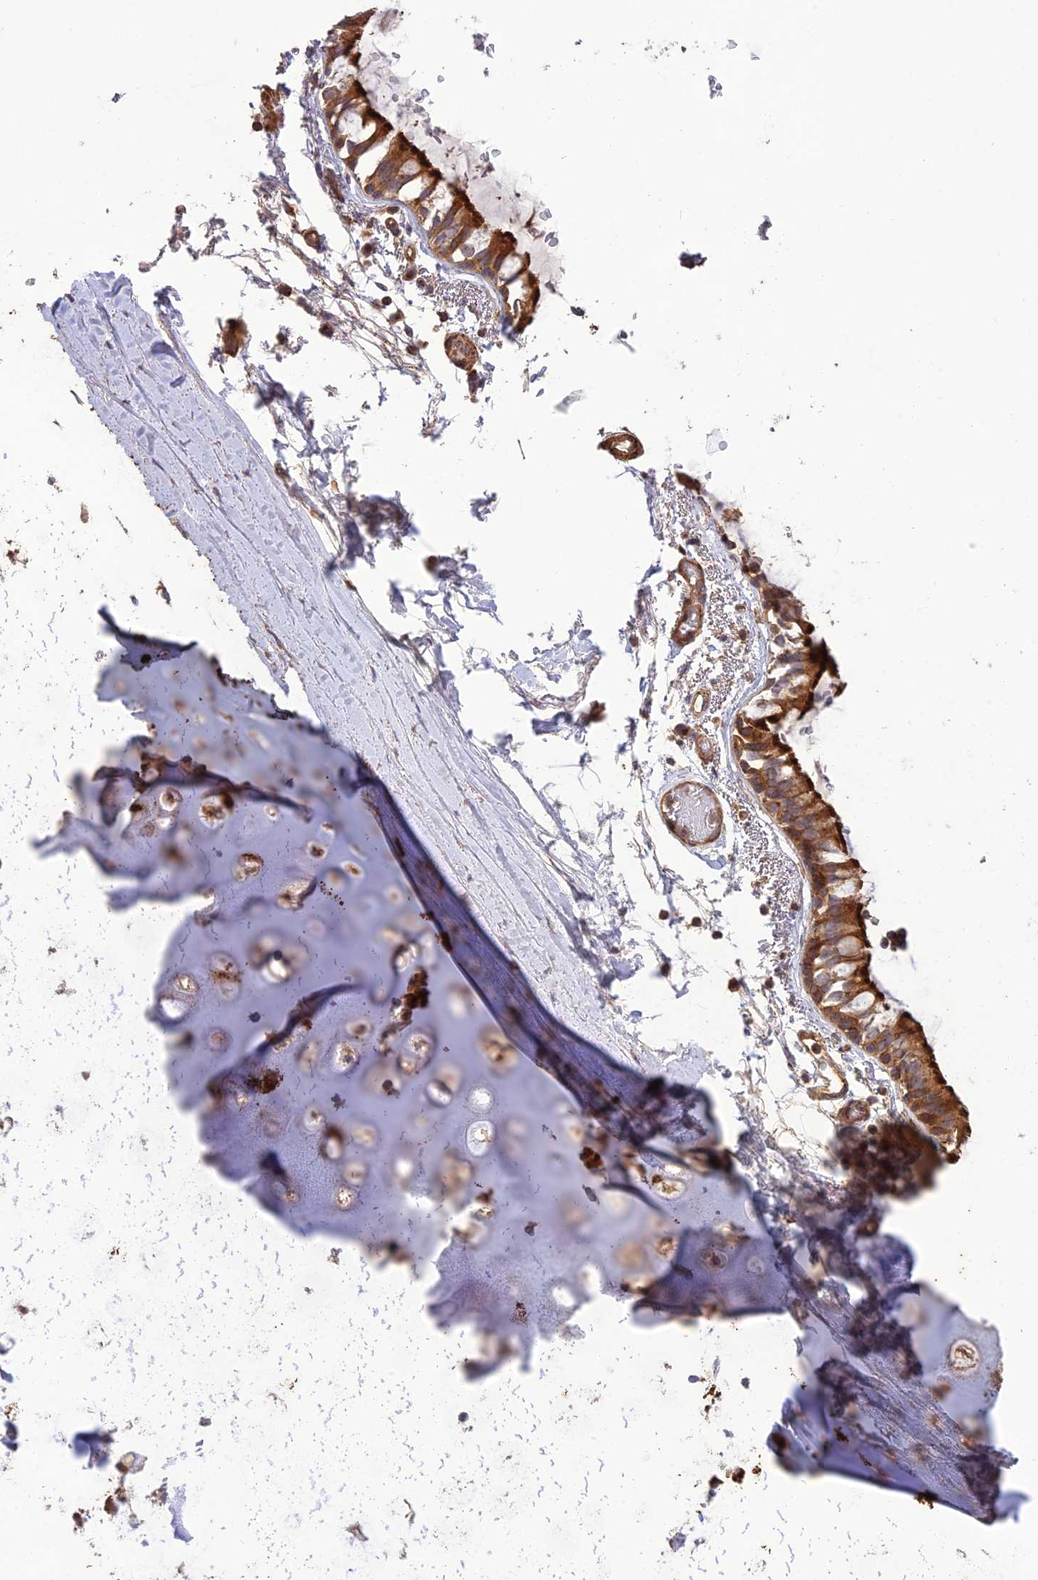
{"staining": {"intensity": "weak", "quantity": "25%-75%", "location": "cytoplasmic/membranous"}, "tissue": "adipose tissue", "cell_type": "Adipocytes", "image_type": "normal", "snomed": [{"axis": "morphology", "description": "Normal tissue, NOS"}, {"axis": "topography", "description": "Lymph node"}, {"axis": "topography", "description": "Bronchus"}], "caption": "DAB (3,3'-diaminobenzidine) immunohistochemical staining of benign human adipose tissue reveals weak cytoplasmic/membranous protein expression in approximately 25%-75% of adipocytes.", "gene": "TMEM131L", "patient": {"sex": "male", "age": 63}}